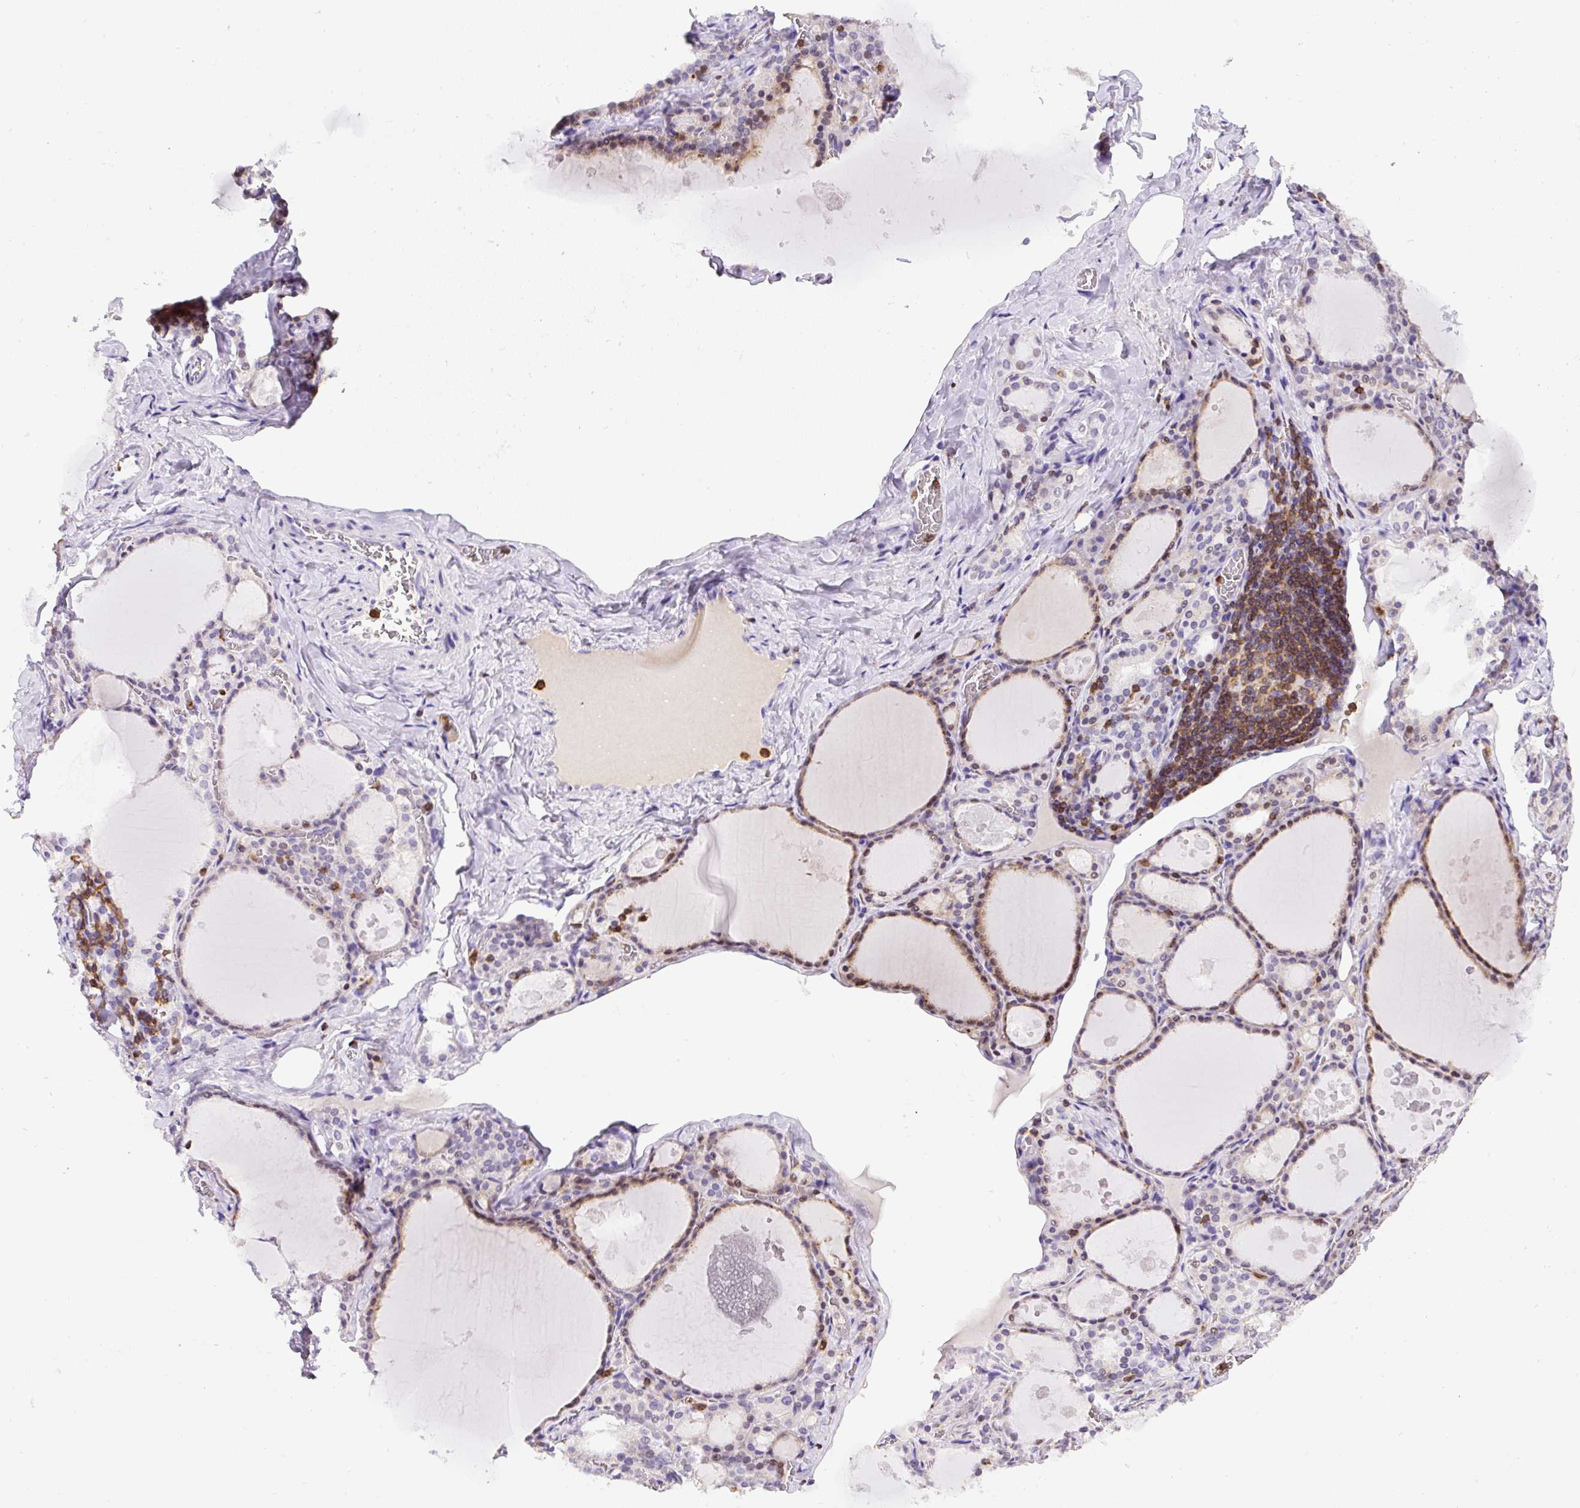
{"staining": {"intensity": "moderate", "quantity": "25%-75%", "location": "cytoplasmic/membranous"}, "tissue": "thyroid gland", "cell_type": "Glandular cells", "image_type": "normal", "snomed": [{"axis": "morphology", "description": "Normal tissue, NOS"}, {"axis": "topography", "description": "Thyroid gland"}], "caption": "IHC image of unremarkable human thyroid gland stained for a protein (brown), which displays medium levels of moderate cytoplasmic/membranous staining in approximately 25%-75% of glandular cells.", "gene": "FAM228B", "patient": {"sex": "male", "age": 56}}